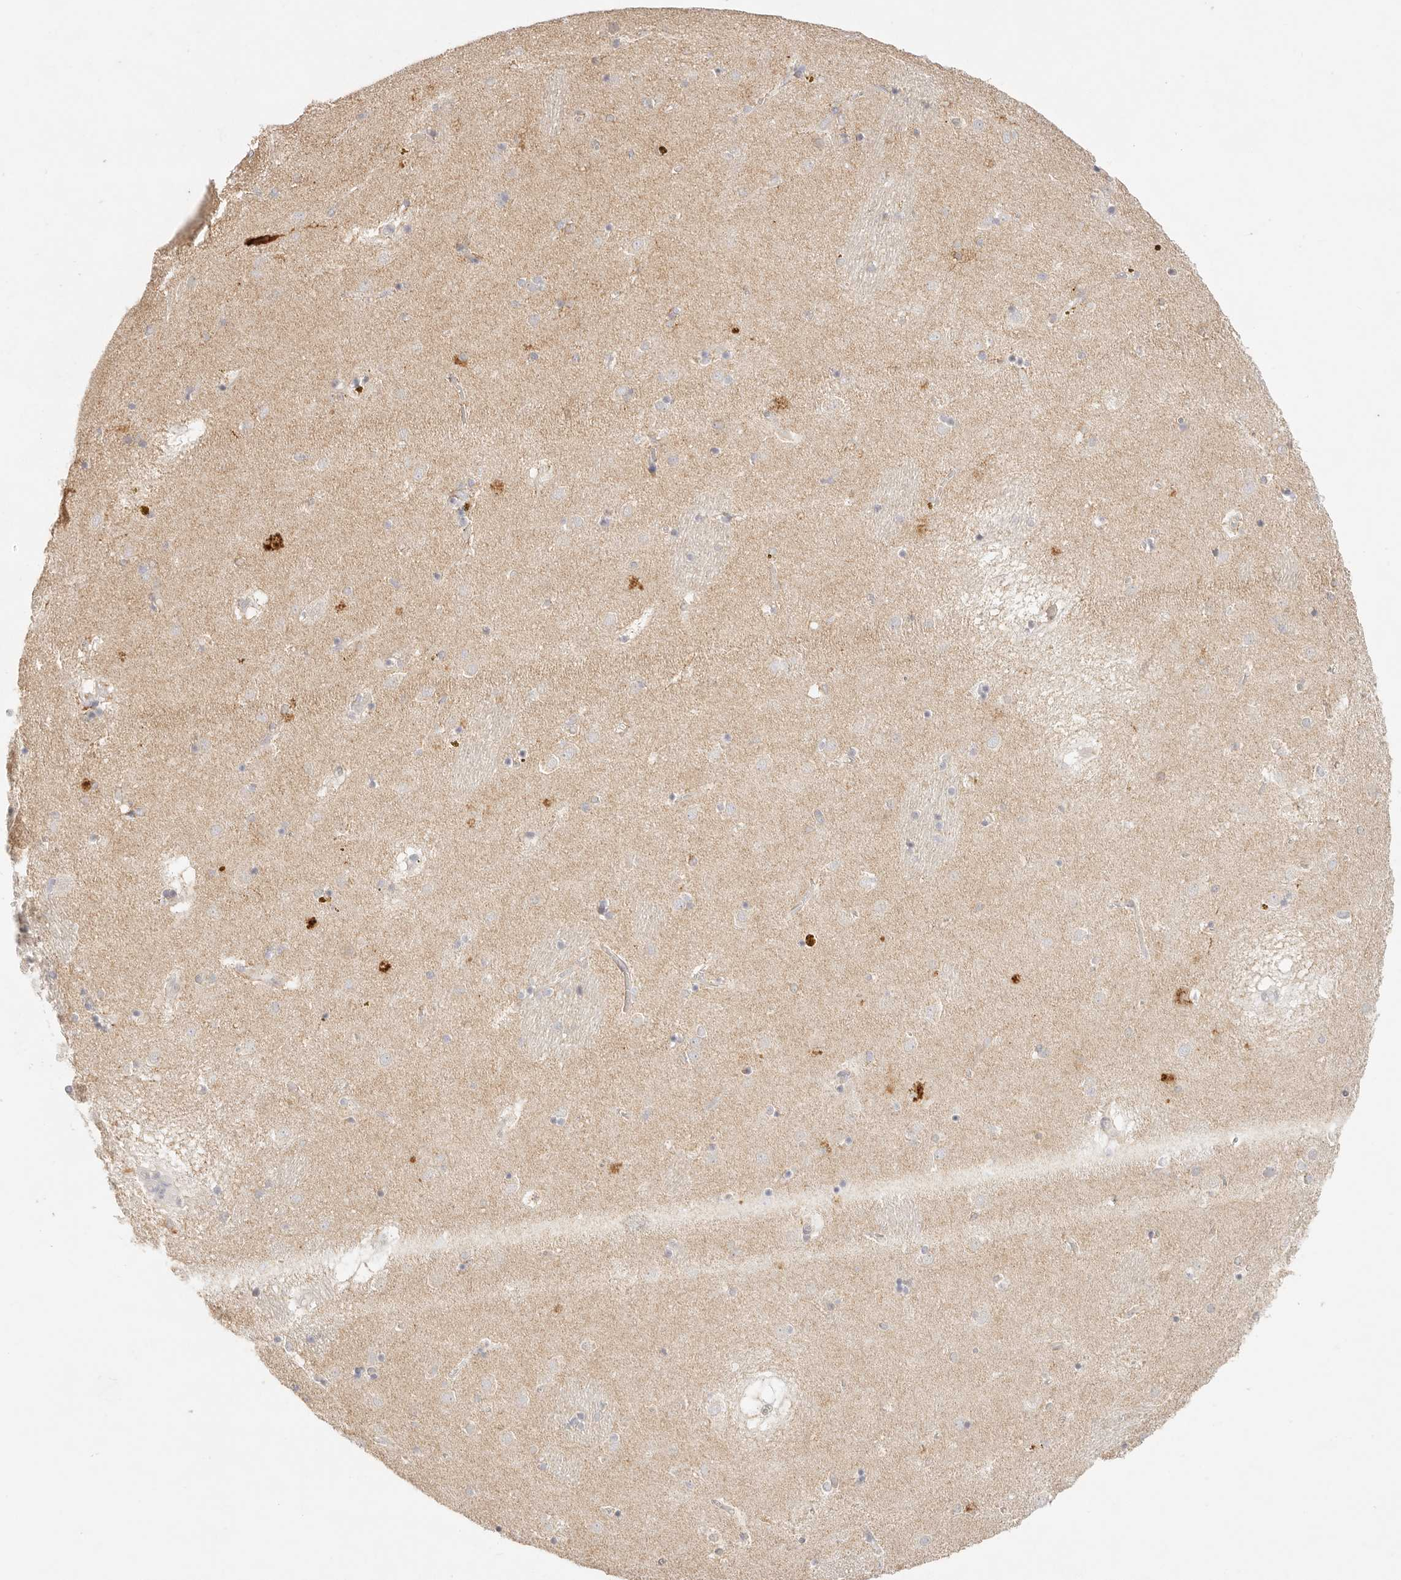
{"staining": {"intensity": "negative", "quantity": "none", "location": "none"}, "tissue": "caudate", "cell_type": "Glial cells", "image_type": "normal", "snomed": [{"axis": "morphology", "description": "Normal tissue, NOS"}, {"axis": "topography", "description": "Lateral ventricle wall"}], "caption": "Histopathology image shows no significant protein expression in glial cells of unremarkable caudate. (DAB (3,3'-diaminobenzidine) IHC visualized using brightfield microscopy, high magnification).", "gene": "GPR156", "patient": {"sex": "male", "age": 70}}